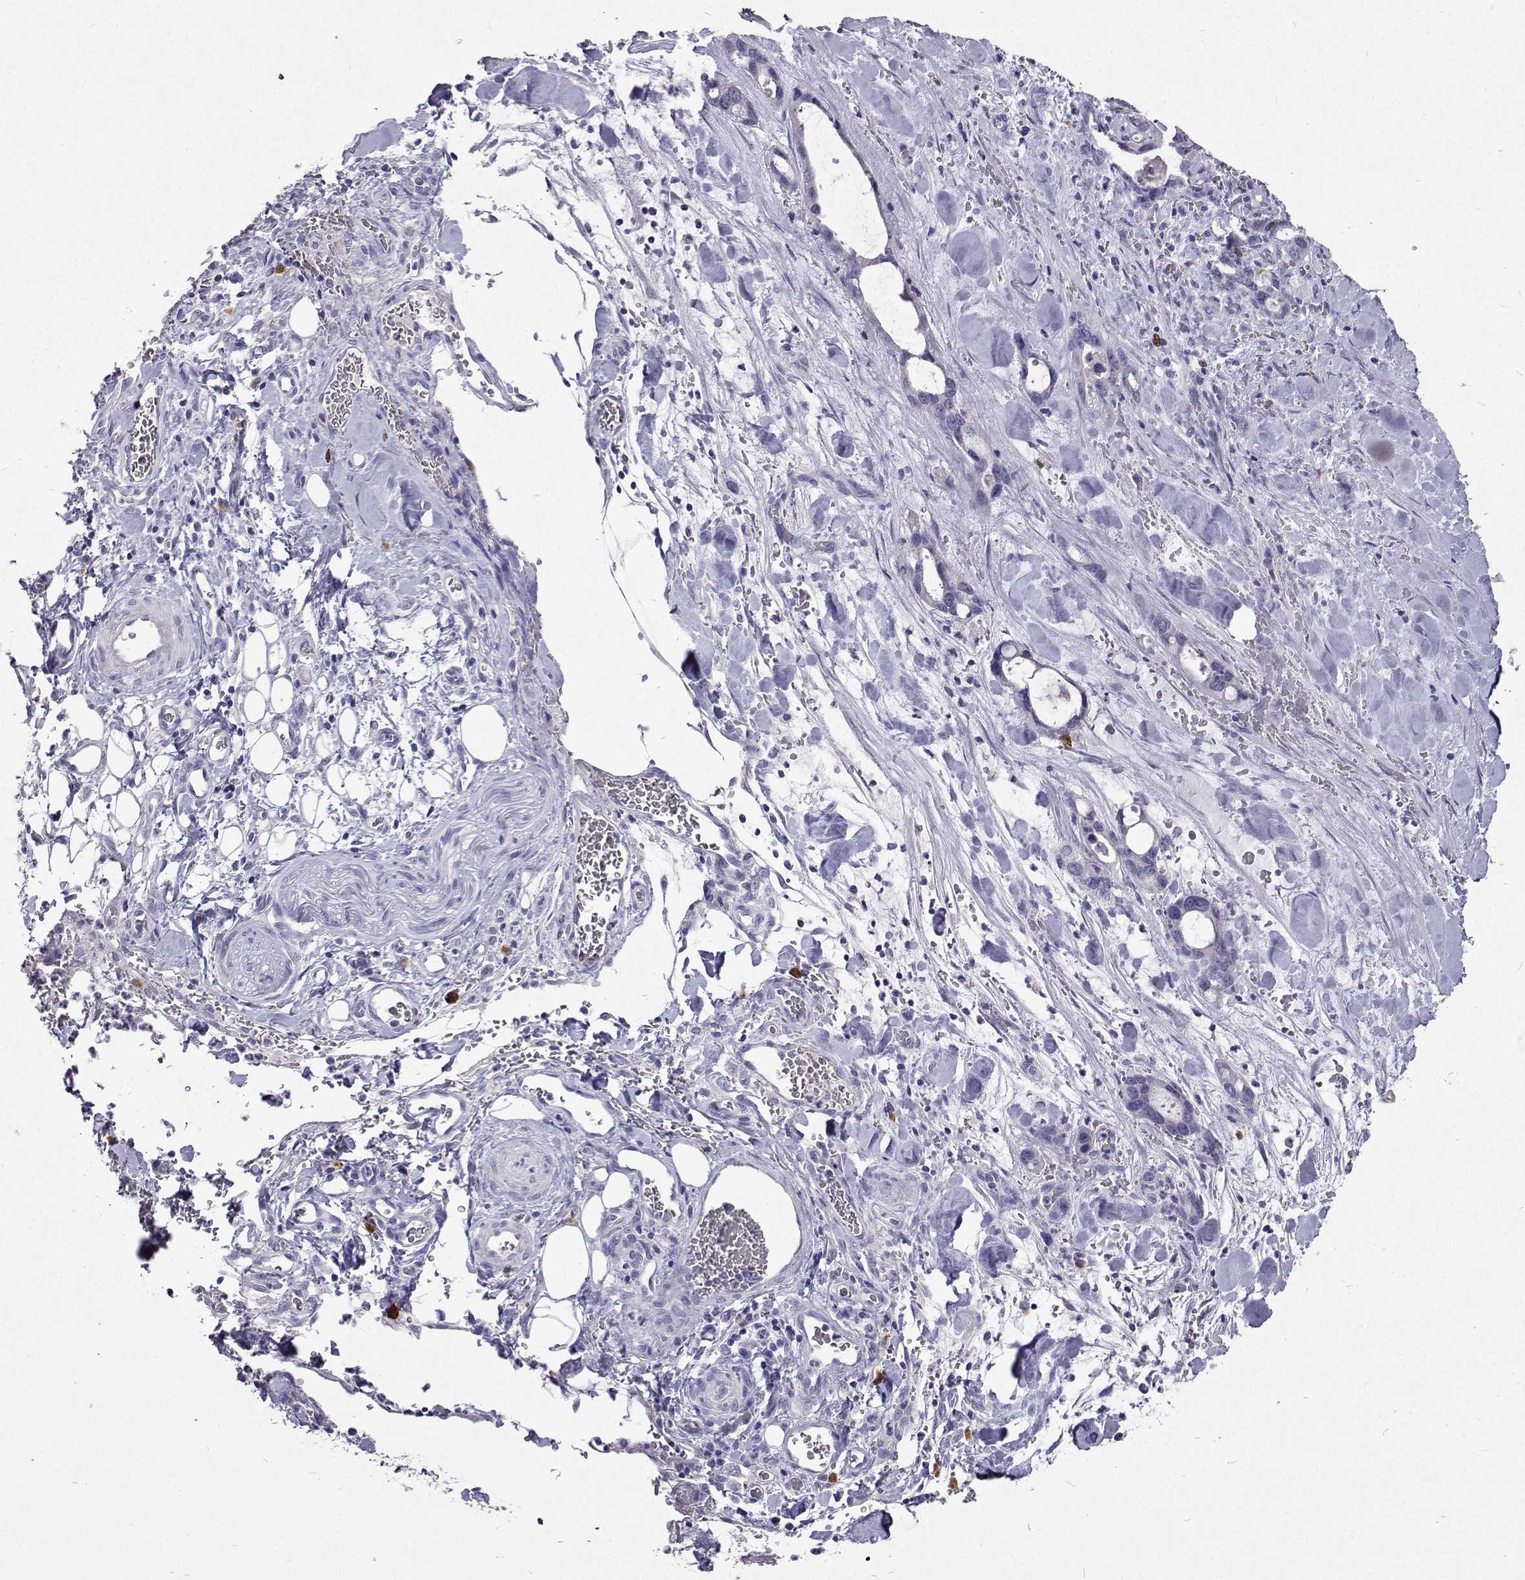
{"staining": {"intensity": "negative", "quantity": "none", "location": "none"}, "tissue": "stomach cancer", "cell_type": "Tumor cells", "image_type": "cancer", "snomed": [{"axis": "morphology", "description": "Normal tissue, NOS"}, {"axis": "morphology", "description": "Adenocarcinoma, NOS"}, {"axis": "topography", "description": "Esophagus"}, {"axis": "topography", "description": "Stomach, upper"}], "caption": "The micrograph shows no staining of tumor cells in stomach cancer (adenocarcinoma).", "gene": "CFAP44", "patient": {"sex": "male", "age": 74}}